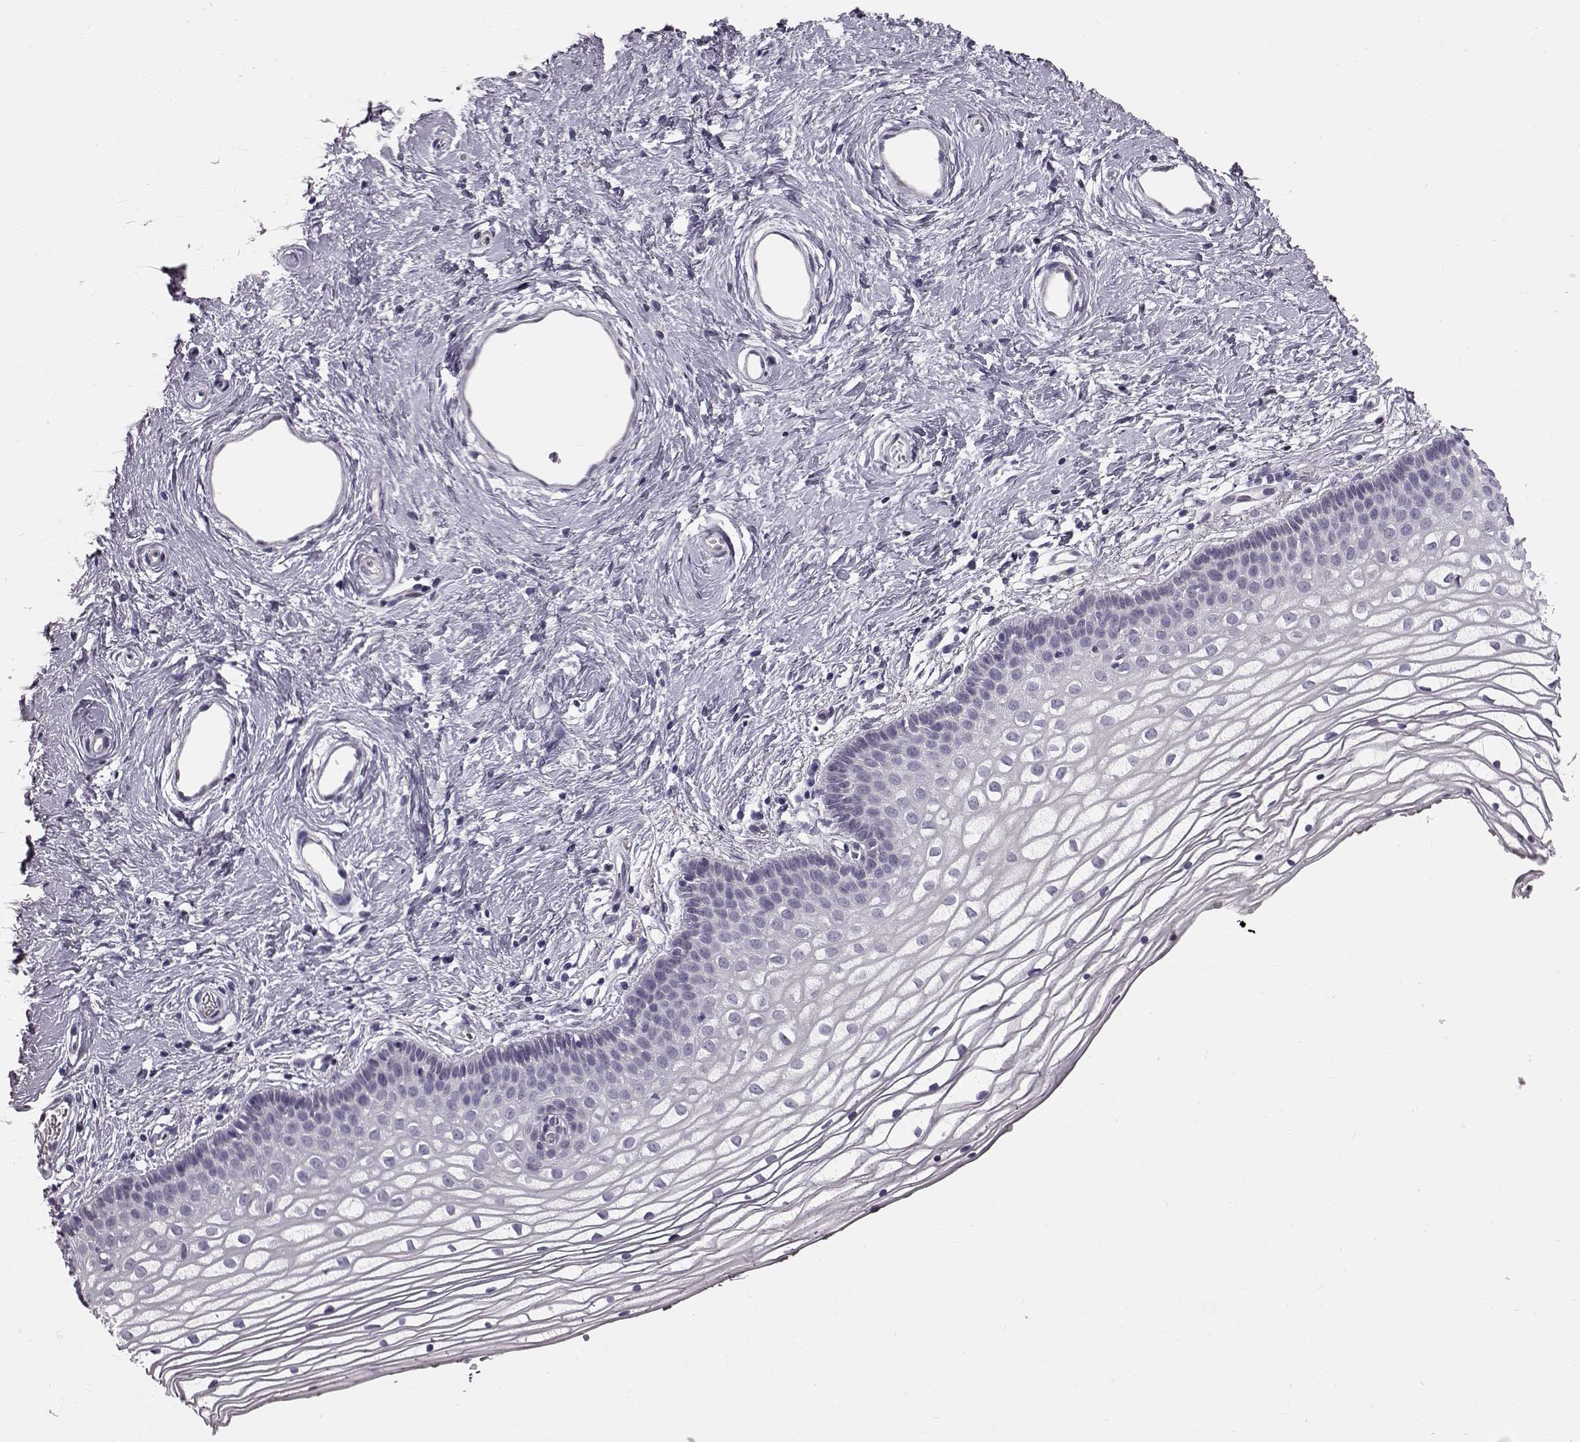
{"staining": {"intensity": "negative", "quantity": "none", "location": "none"}, "tissue": "vagina", "cell_type": "Squamous epithelial cells", "image_type": "normal", "snomed": [{"axis": "morphology", "description": "Normal tissue, NOS"}, {"axis": "topography", "description": "Vagina"}], "caption": "This is an immunohistochemistry image of unremarkable human vagina. There is no expression in squamous epithelial cells.", "gene": "TCHHL1", "patient": {"sex": "female", "age": 36}}